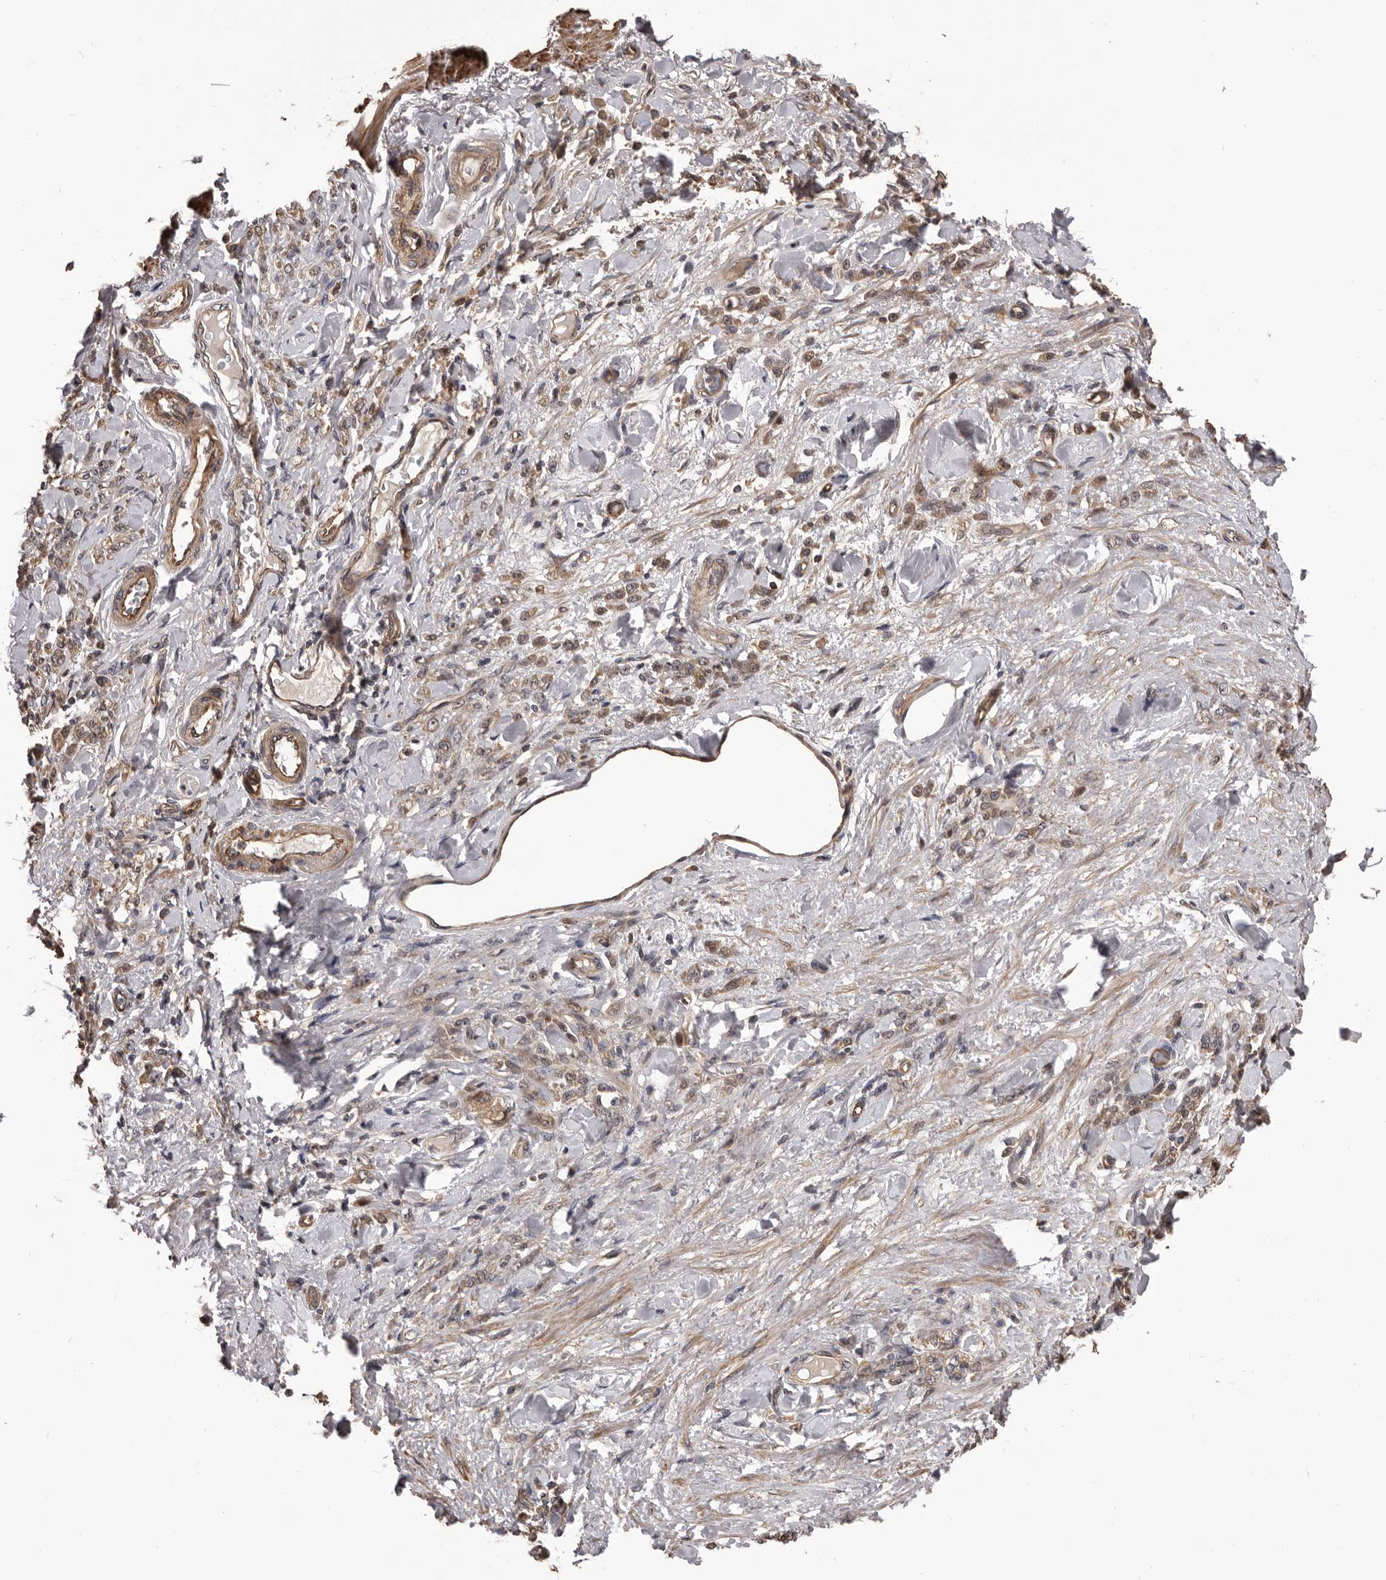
{"staining": {"intensity": "moderate", "quantity": ">75%", "location": "cytoplasmic/membranous"}, "tissue": "stomach cancer", "cell_type": "Tumor cells", "image_type": "cancer", "snomed": [{"axis": "morphology", "description": "Normal tissue, NOS"}, {"axis": "morphology", "description": "Adenocarcinoma, NOS"}, {"axis": "topography", "description": "Stomach"}], "caption": "About >75% of tumor cells in stomach adenocarcinoma demonstrate moderate cytoplasmic/membranous protein staining as visualized by brown immunohistochemical staining.", "gene": "ADAMTS2", "patient": {"sex": "male", "age": 82}}